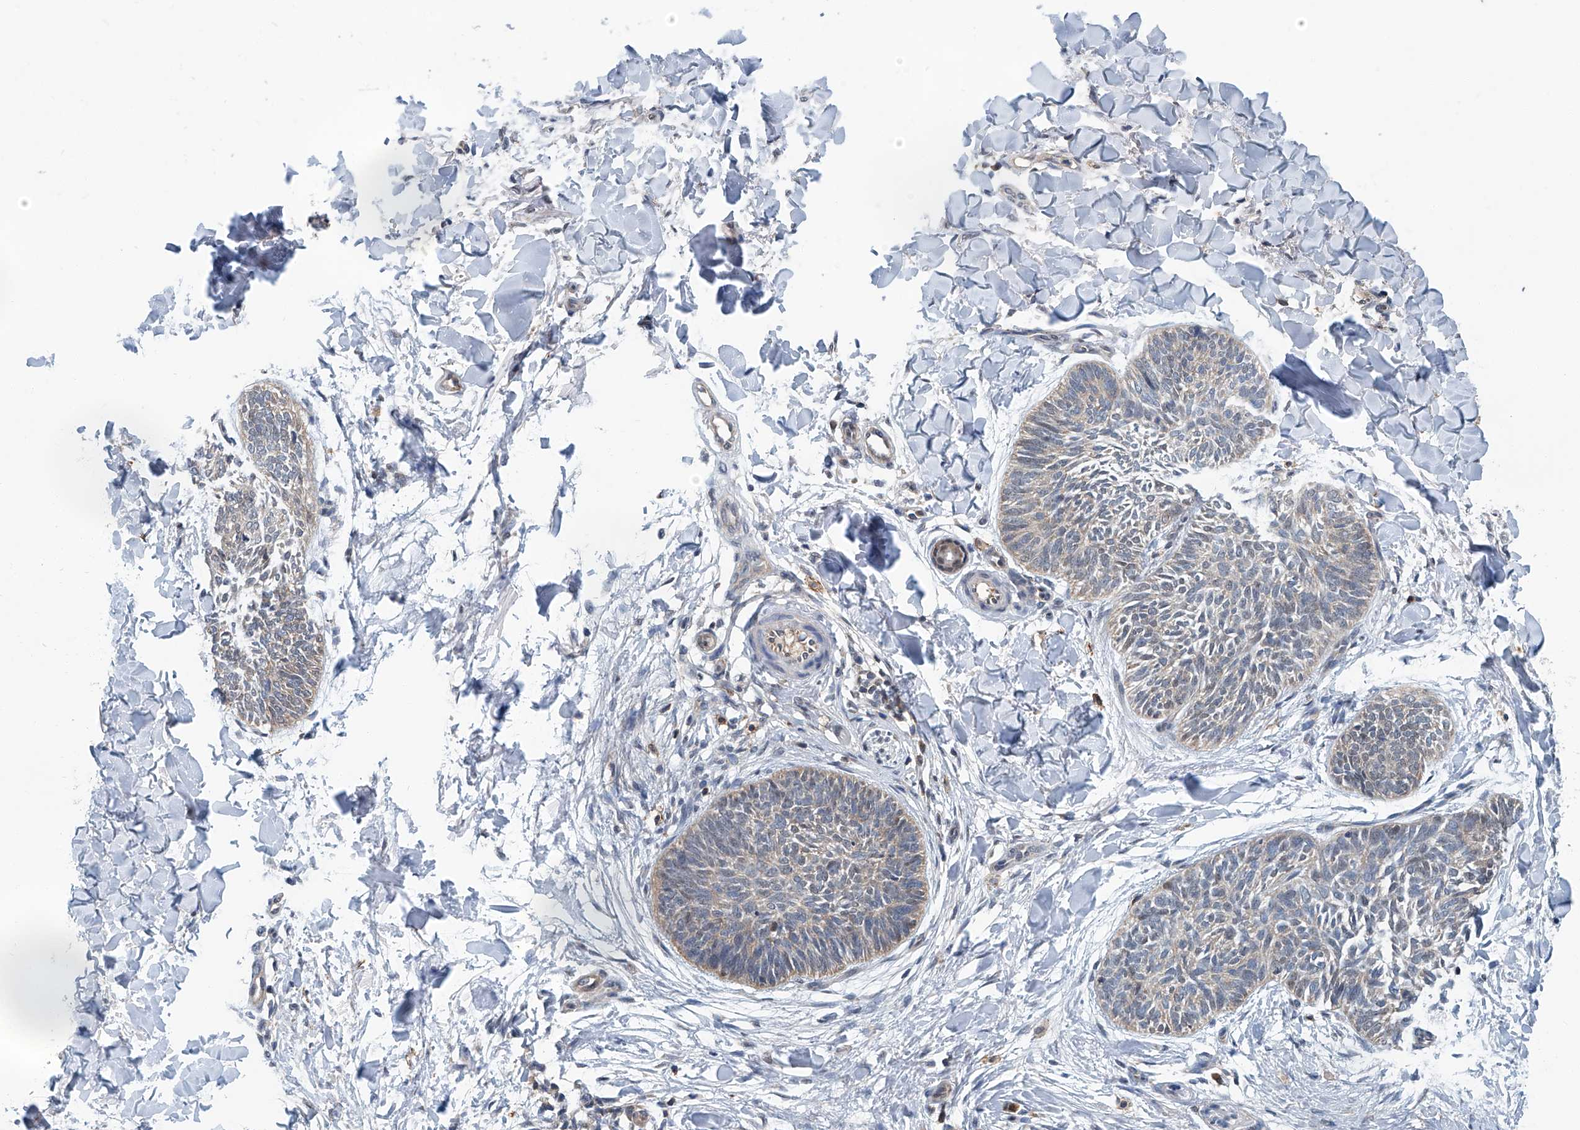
{"staining": {"intensity": "weak", "quantity": "<25%", "location": "cytoplasmic/membranous"}, "tissue": "skin cancer", "cell_type": "Tumor cells", "image_type": "cancer", "snomed": [{"axis": "morphology", "description": "Normal tissue, NOS"}, {"axis": "morphology", "description": "Basal cell carcinoma"}, {"axis": "topography", "description": "Skin"}], "caption": "IHC micrograph of skin basal cell carcinoma stained for a protein (brown), which displays no staining in tumor cells.", "gene": "CLK1", "patient": {"sex": "male", "age": 50}}